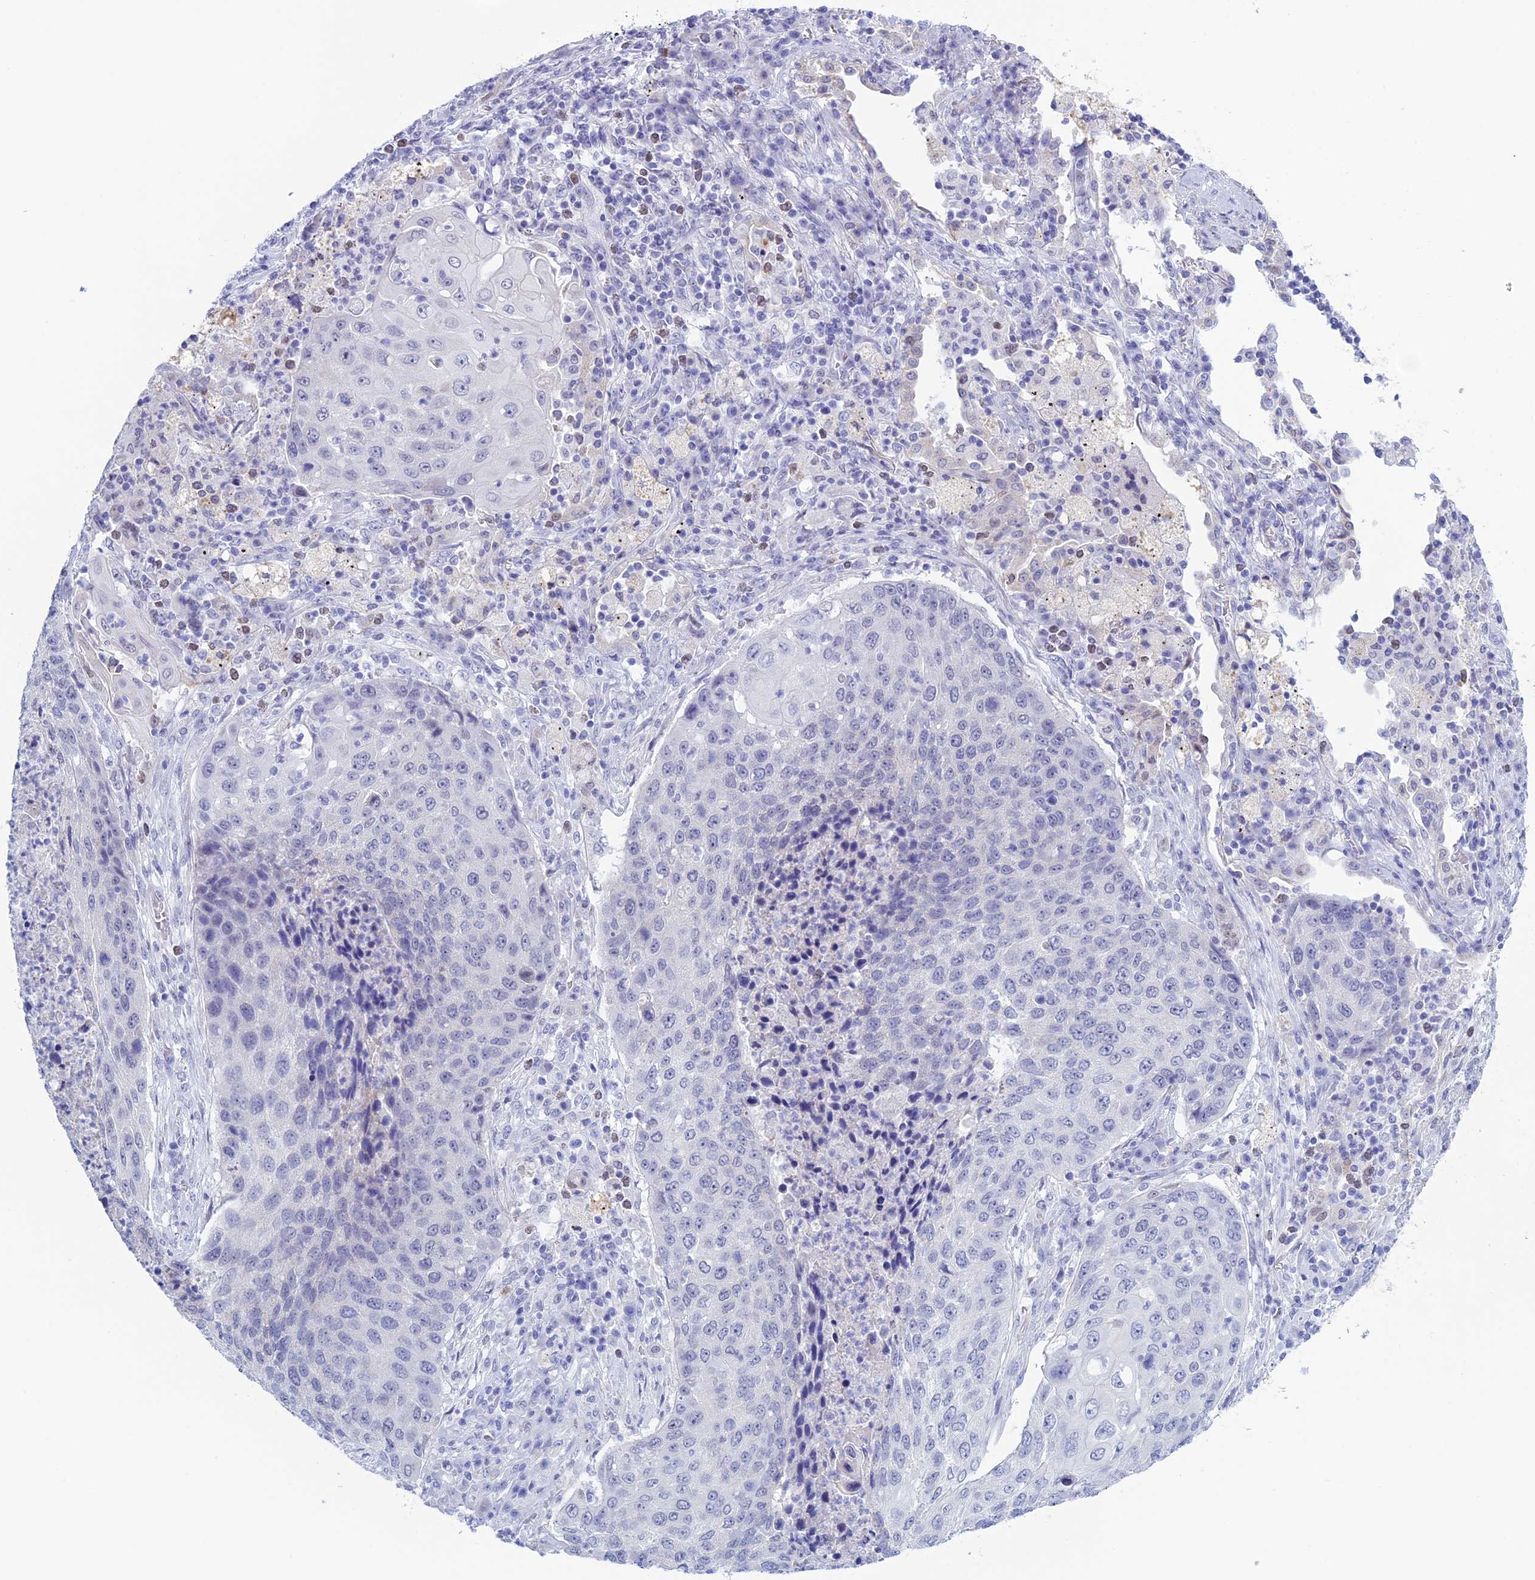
{"staining": {"intensity": "negative", "quantity": "none", "location": "none"}, "tissue": "lung cancer", "cell_type": "Tumor cells", "image_type": "cancer", "snomed": [{"axis": "morphology", "description": "Squamous cell carcinoma, NOS"}, {"axis": "topography", "description": "Lung"}], "caption": "This micrograph is of lung cancer (squamous cell carcinoma) stained with immunohistochemistry to label a protein in brown with the nuclei are counter-stained blue. There is no expression in tumor cells.", "gene": "LHFPL2", "patient": {"sex": "female", "age": 63}}